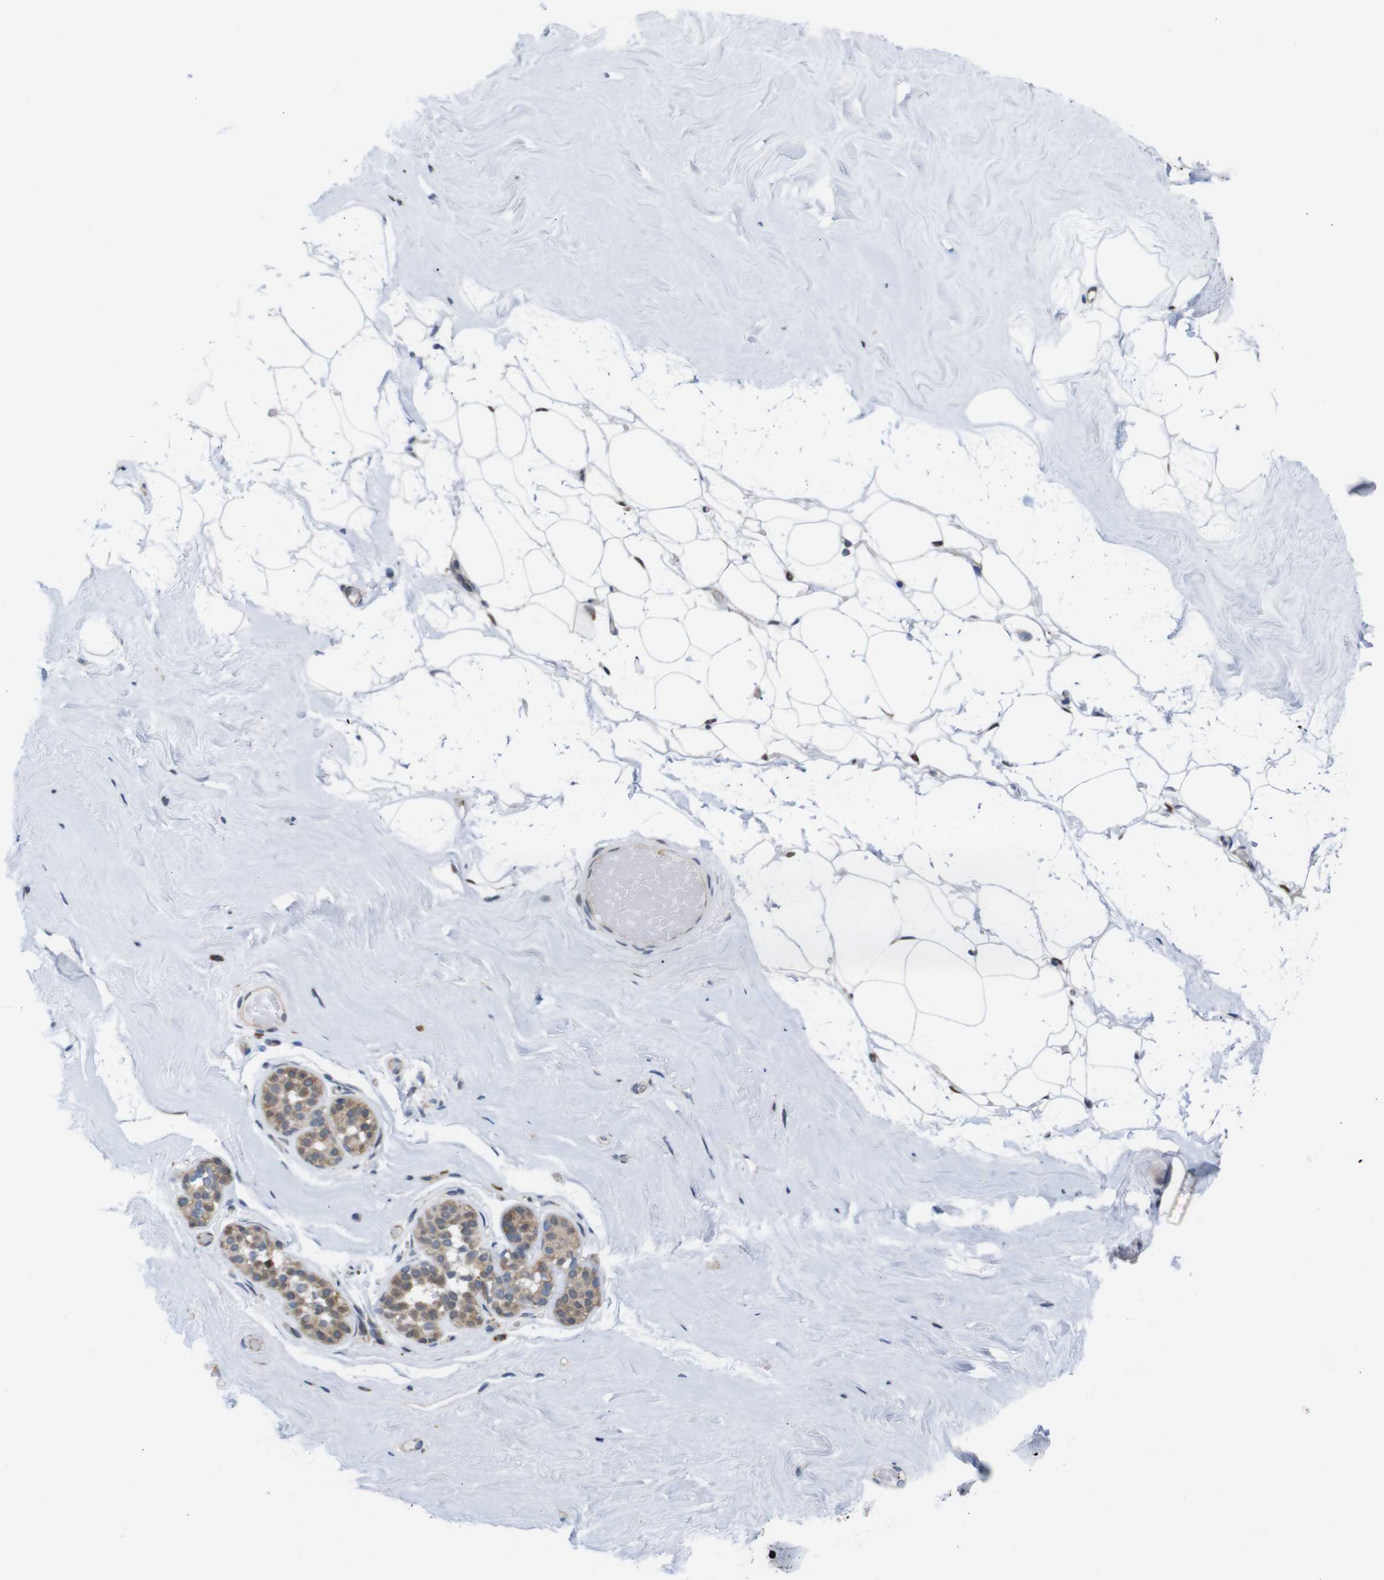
{"staining": {"intensity": "negative", "quantity": "none", "location": "none"}, "tissue": "breast", "cell_type": "Adipocytes", "image_type": "normal", "snomed": [{"axis": "morphology", "description": "Normal tissue, NOS"}, {"axis": "topography", "description": "Breast"}], "caption": "Immunohistochemistry micrograph of unremarkable breast stained for a protein (brown), which exhibits no staining in adipocytes.", "gene": "PTPN1", "patient": {"sex": "female", "age": 75}}